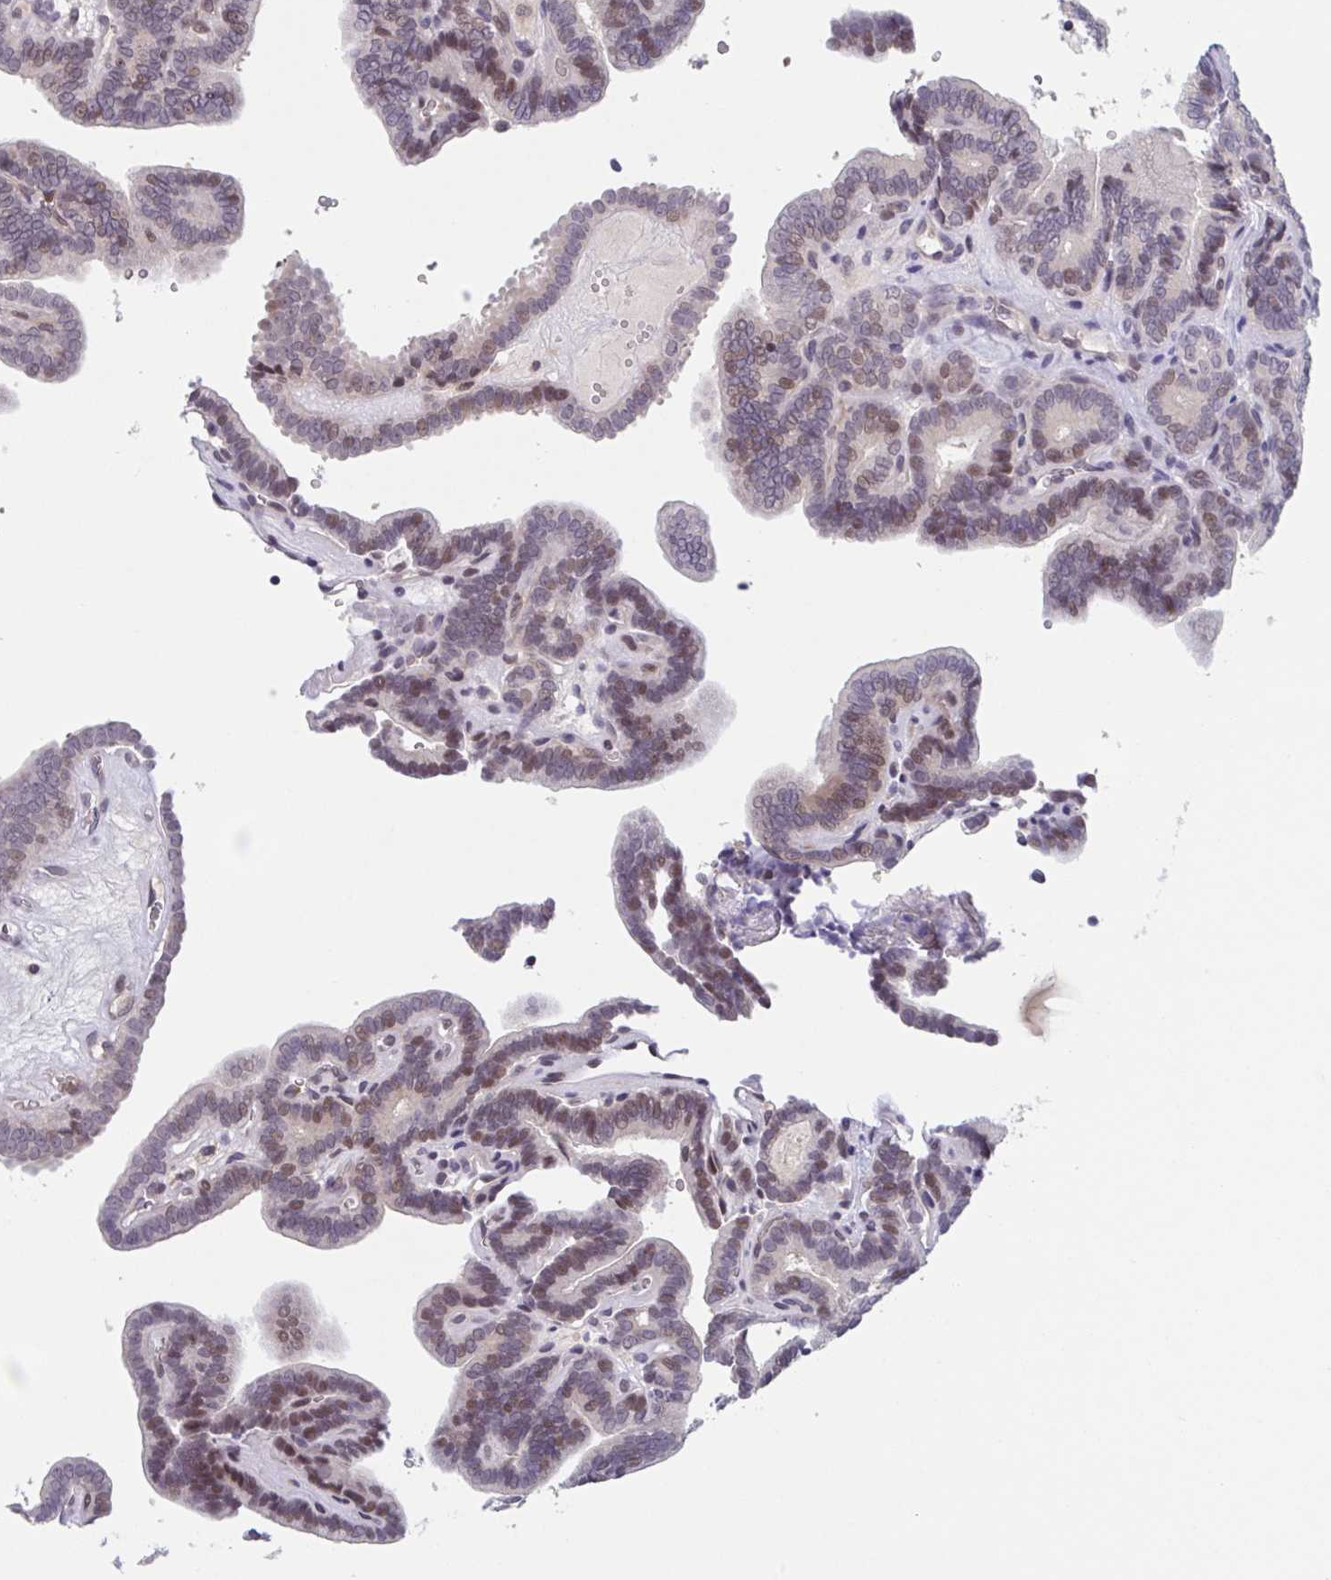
{"staining": {"intensity": "moderate", "quantity": "25%-75%", "location": "nuclear"}, "tissue": "thyroid cancer", "cell_type": "Tumor cells", "image_type": "cancer", "snomed": [{"axis": "morphology", "description": "Papillary adenocarcinoma, NOS"}, {"axis": "topography", "description": "Thyroid gland"}], "caption": "Immunohistochemical staining of human thyroid cancer (papillary adenocarcinoma) exhibits moderate nuclear protein positivity in about 25%-75% of tumor cells.", "gene": "RIOK1", "patient": {"sex": "female", "age": 21}}